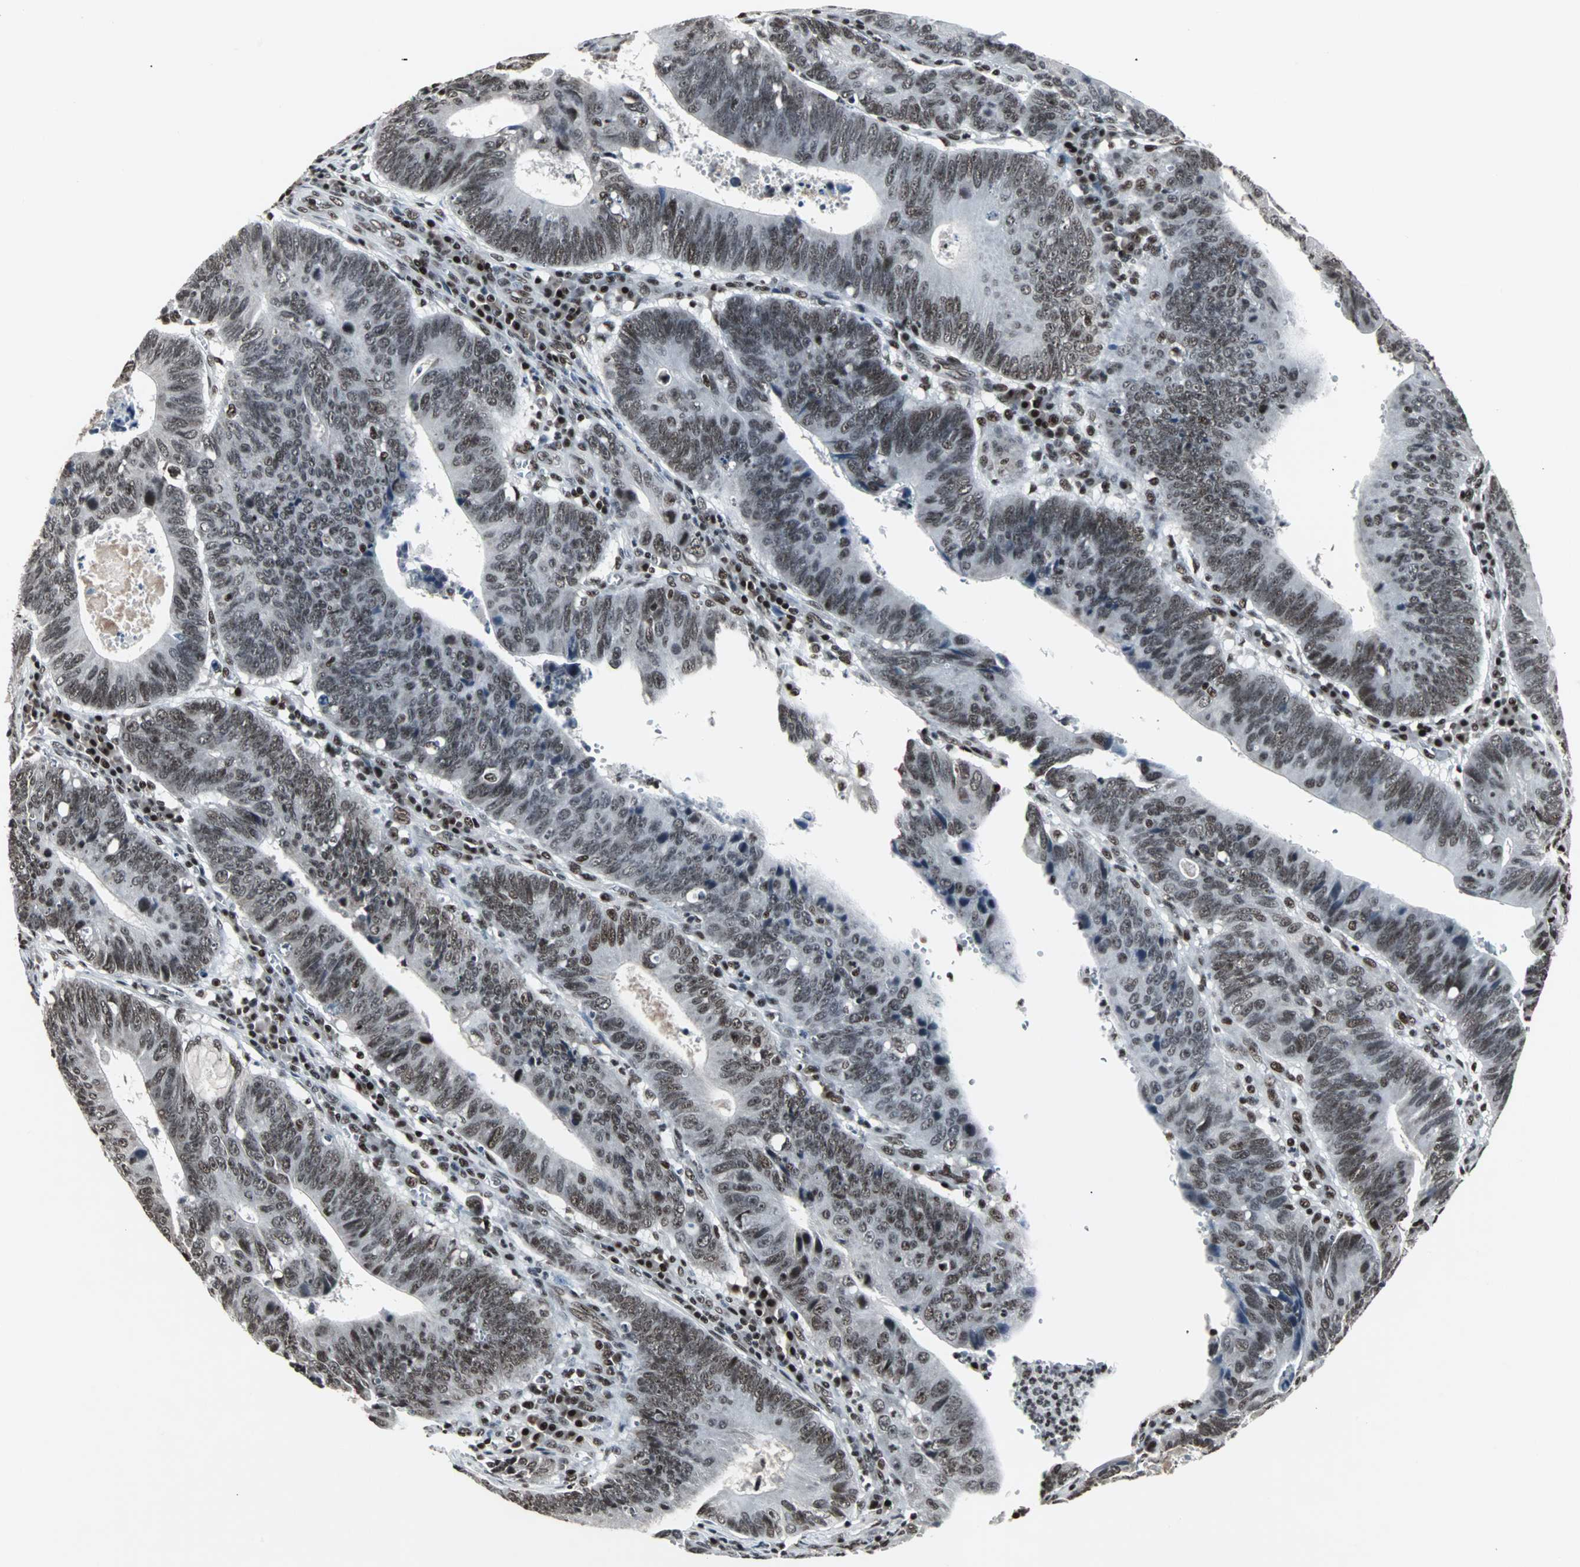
{"staining": {"intensity": "moderate", "quantity": ">75%", "location": "nuclear"}, "tissue": "stomach cancer", "cell_type": "Tumor cells", "image_type": "cancer", "snomed": [{"axis": "morphology", "description": "Adenocarcinoma, NOS"}, {"axis": "topography", "description": "Stomach"}], "caption": "Protein analysis of adenocarcinoma (stomach) tissue displays moderate nuclear positivity in approximately >75% of tumor cells.", "gene": "PNKP", "patient": {"sex": "male", "age": 59}}